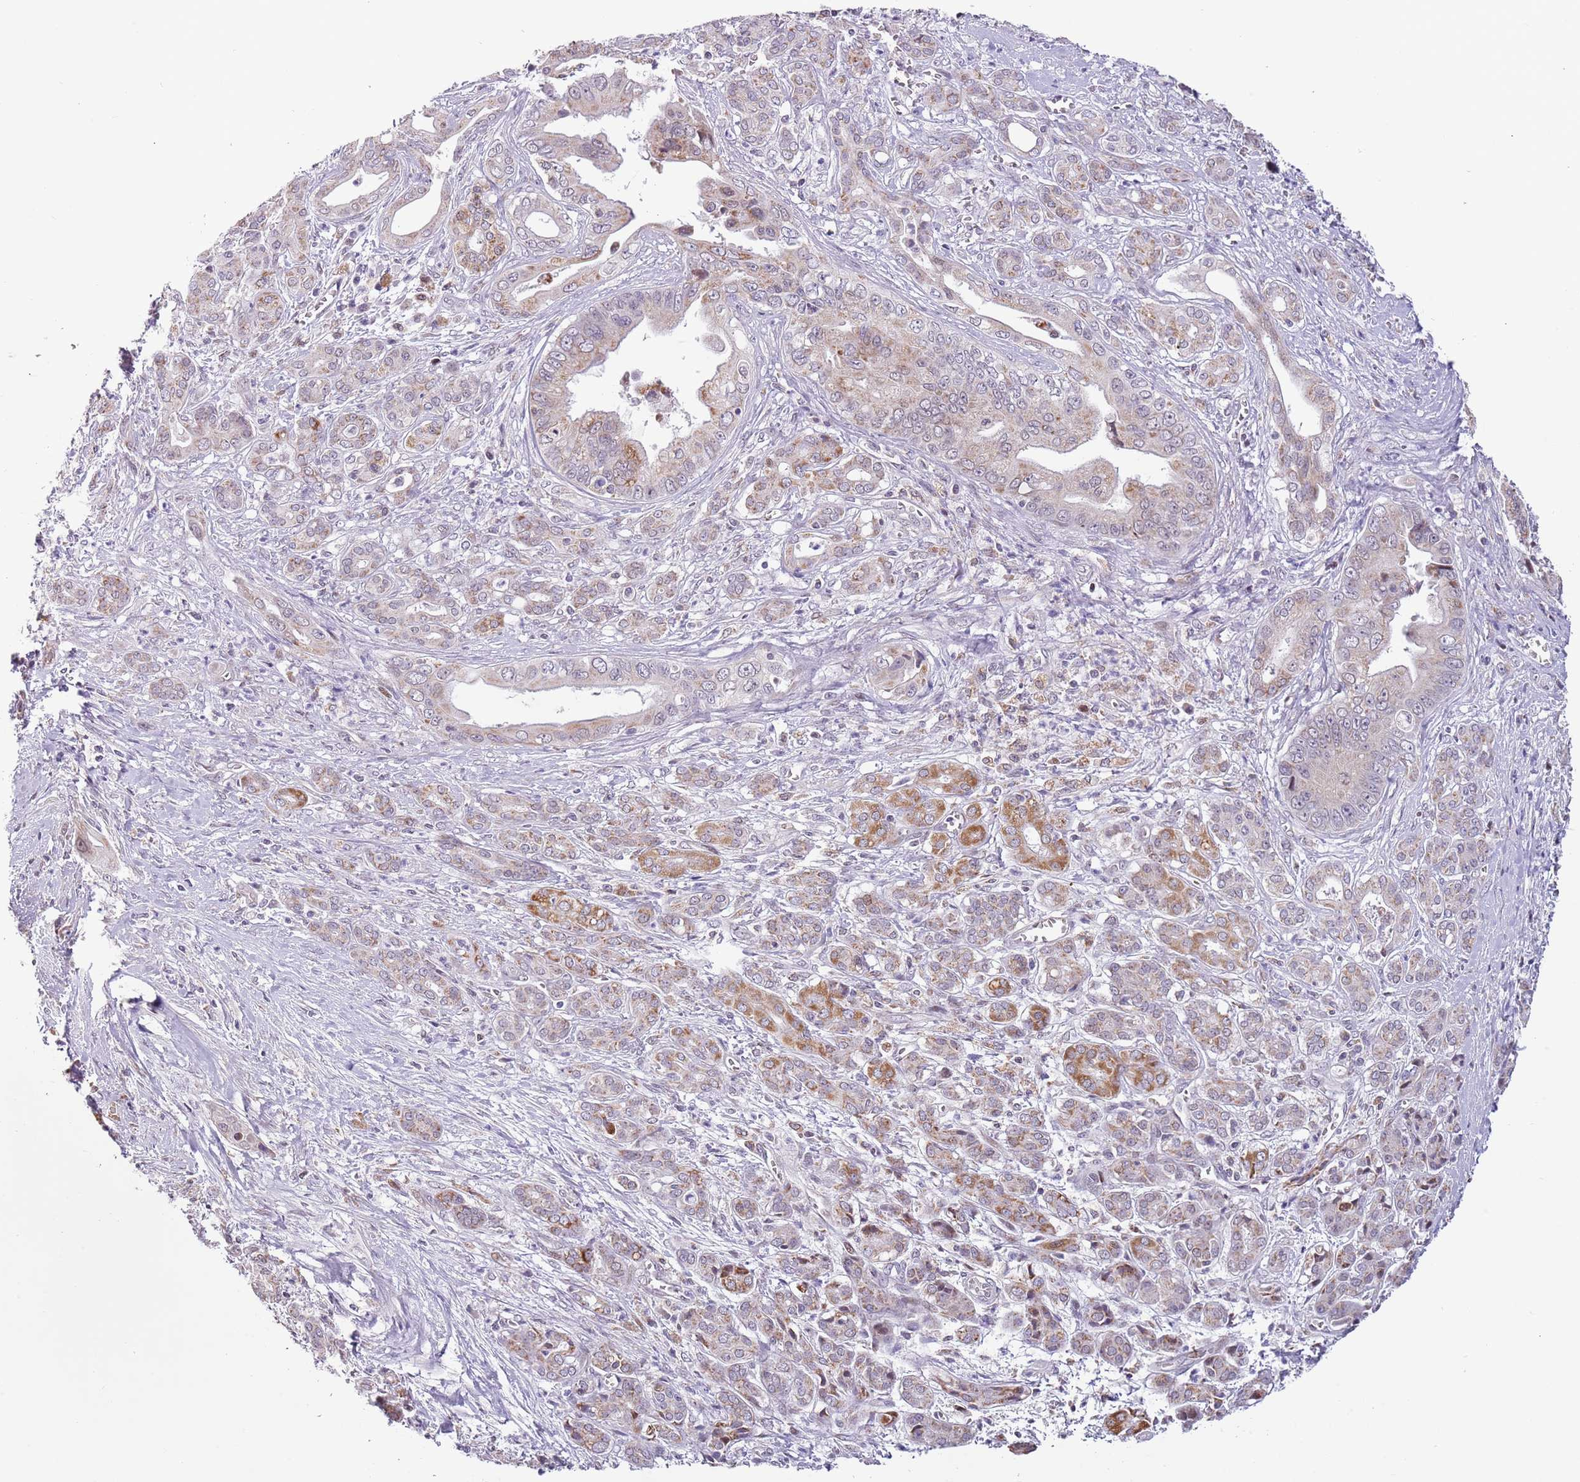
{"staining": {"intensity": "moderate", "quantity": "25%-75%", "location": "cytoplasmic/membranous"}, "tissue": "pancreatic cancer", "cell_type": "Tumor cells", "image_type": "cancer", "snomed": [{"axis": "morphology", "description": "Adenocarcinoma, NOS"}, {"axis": "topography", "description": "Pancreas"}], "caption": "Pancreatic adenocarcinoma tissue demonstrates moderate cytoplasmic/membranous expression in about 25%-75% of tumor cells, visualized by immunohistochemistry.", "gene": "MLLT11", "patient": {"sex": "male", "age": 59}}